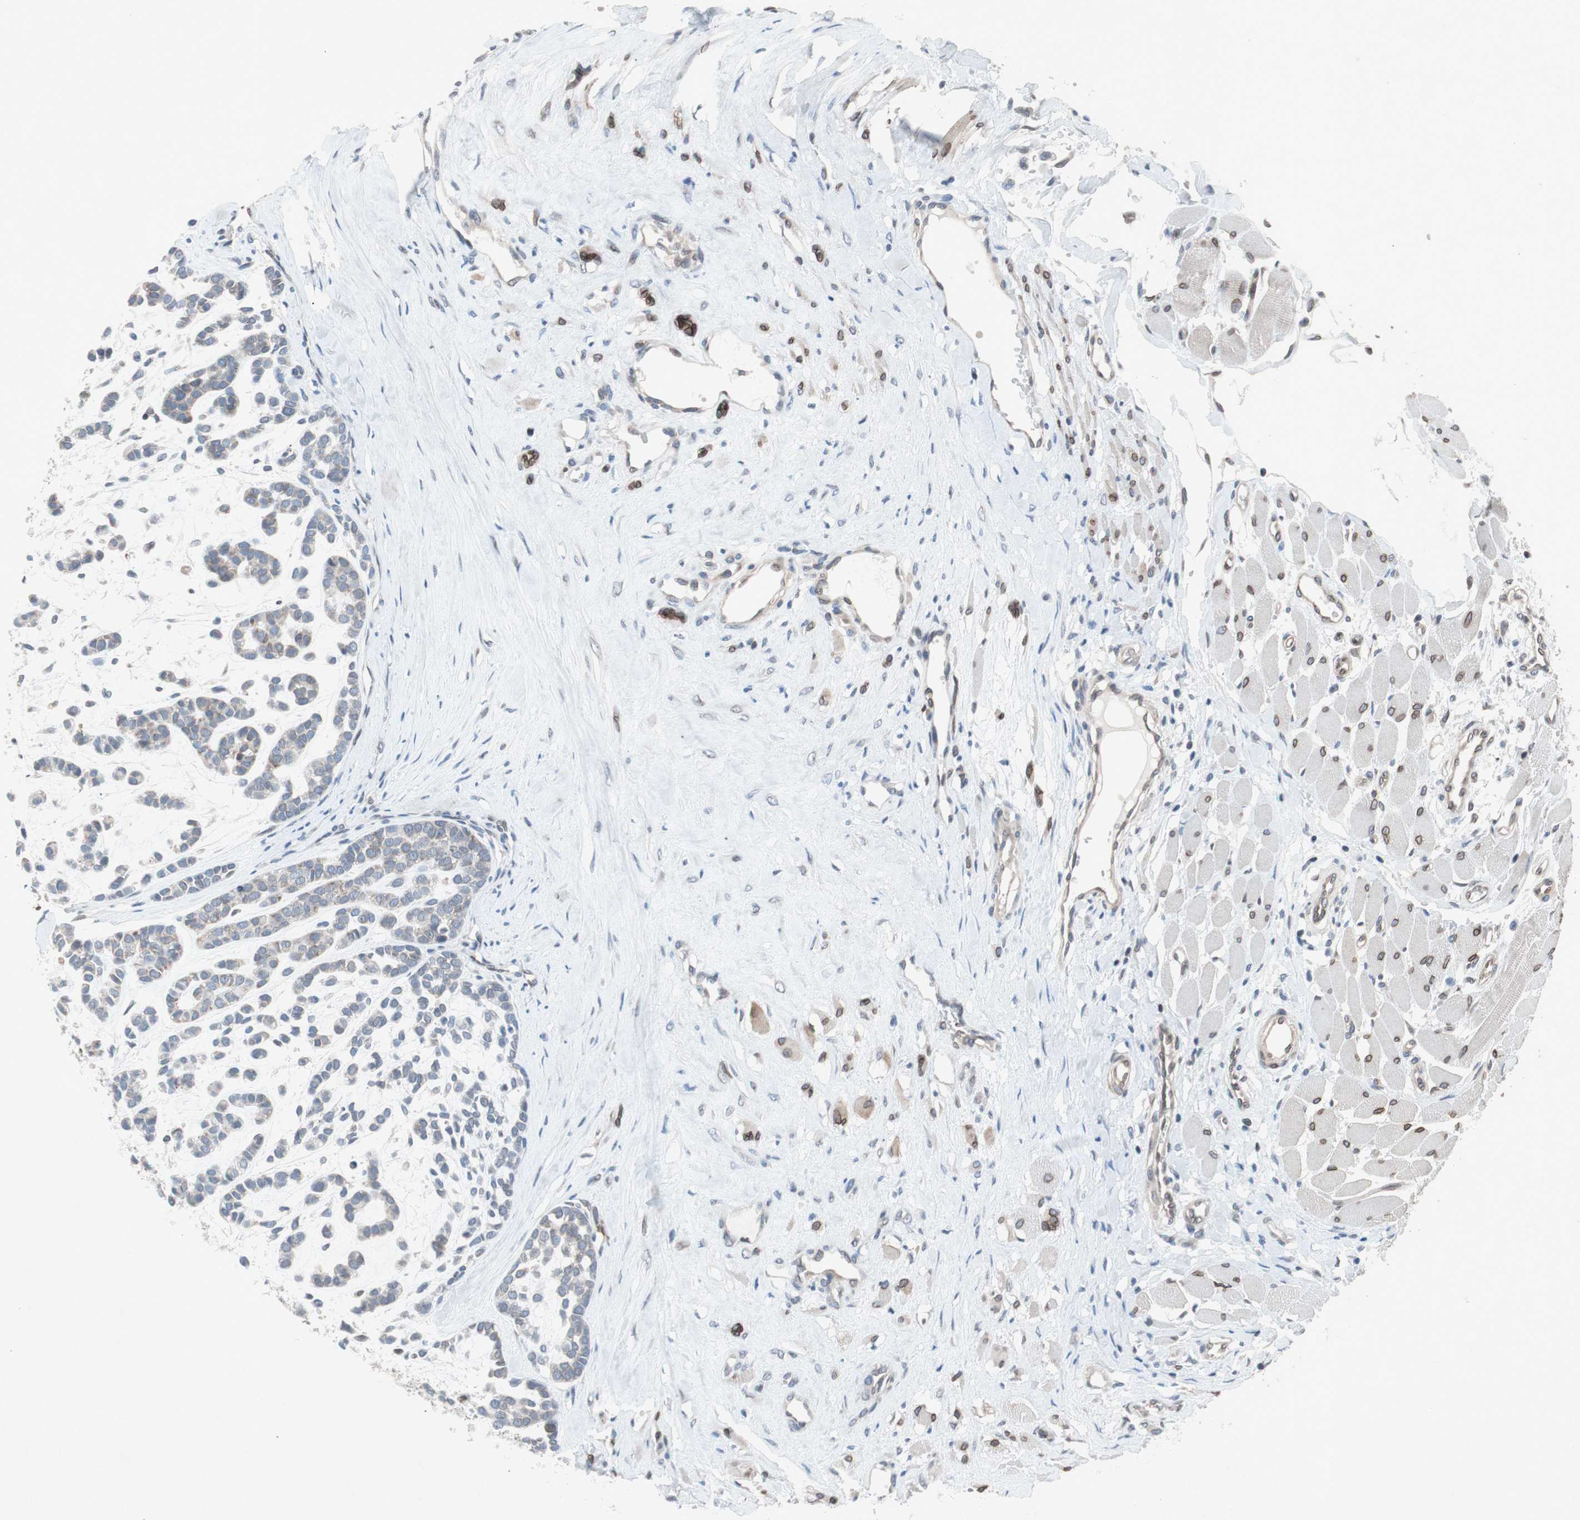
{"staining": {"intensity": "negative", "quantity": "none", "location": "none"}, "tissue": "head and neck cancer", "cell_type": "Tumor cells", "image_type": "cancer", "snomed": [{"axis": "morphology", "description": "Adenocarcinoma, NOS"}, {"axis": "morphology", "description": "Adenoma, NOS"}, {"axis": "topography", "description": "Head-Neck"}], "caption": "Micrograph shows no significant protein staining in tumor cells of head and neck cancer.", "gene": "ARNT2", "patient": {"sex": "female", "age": 55}}